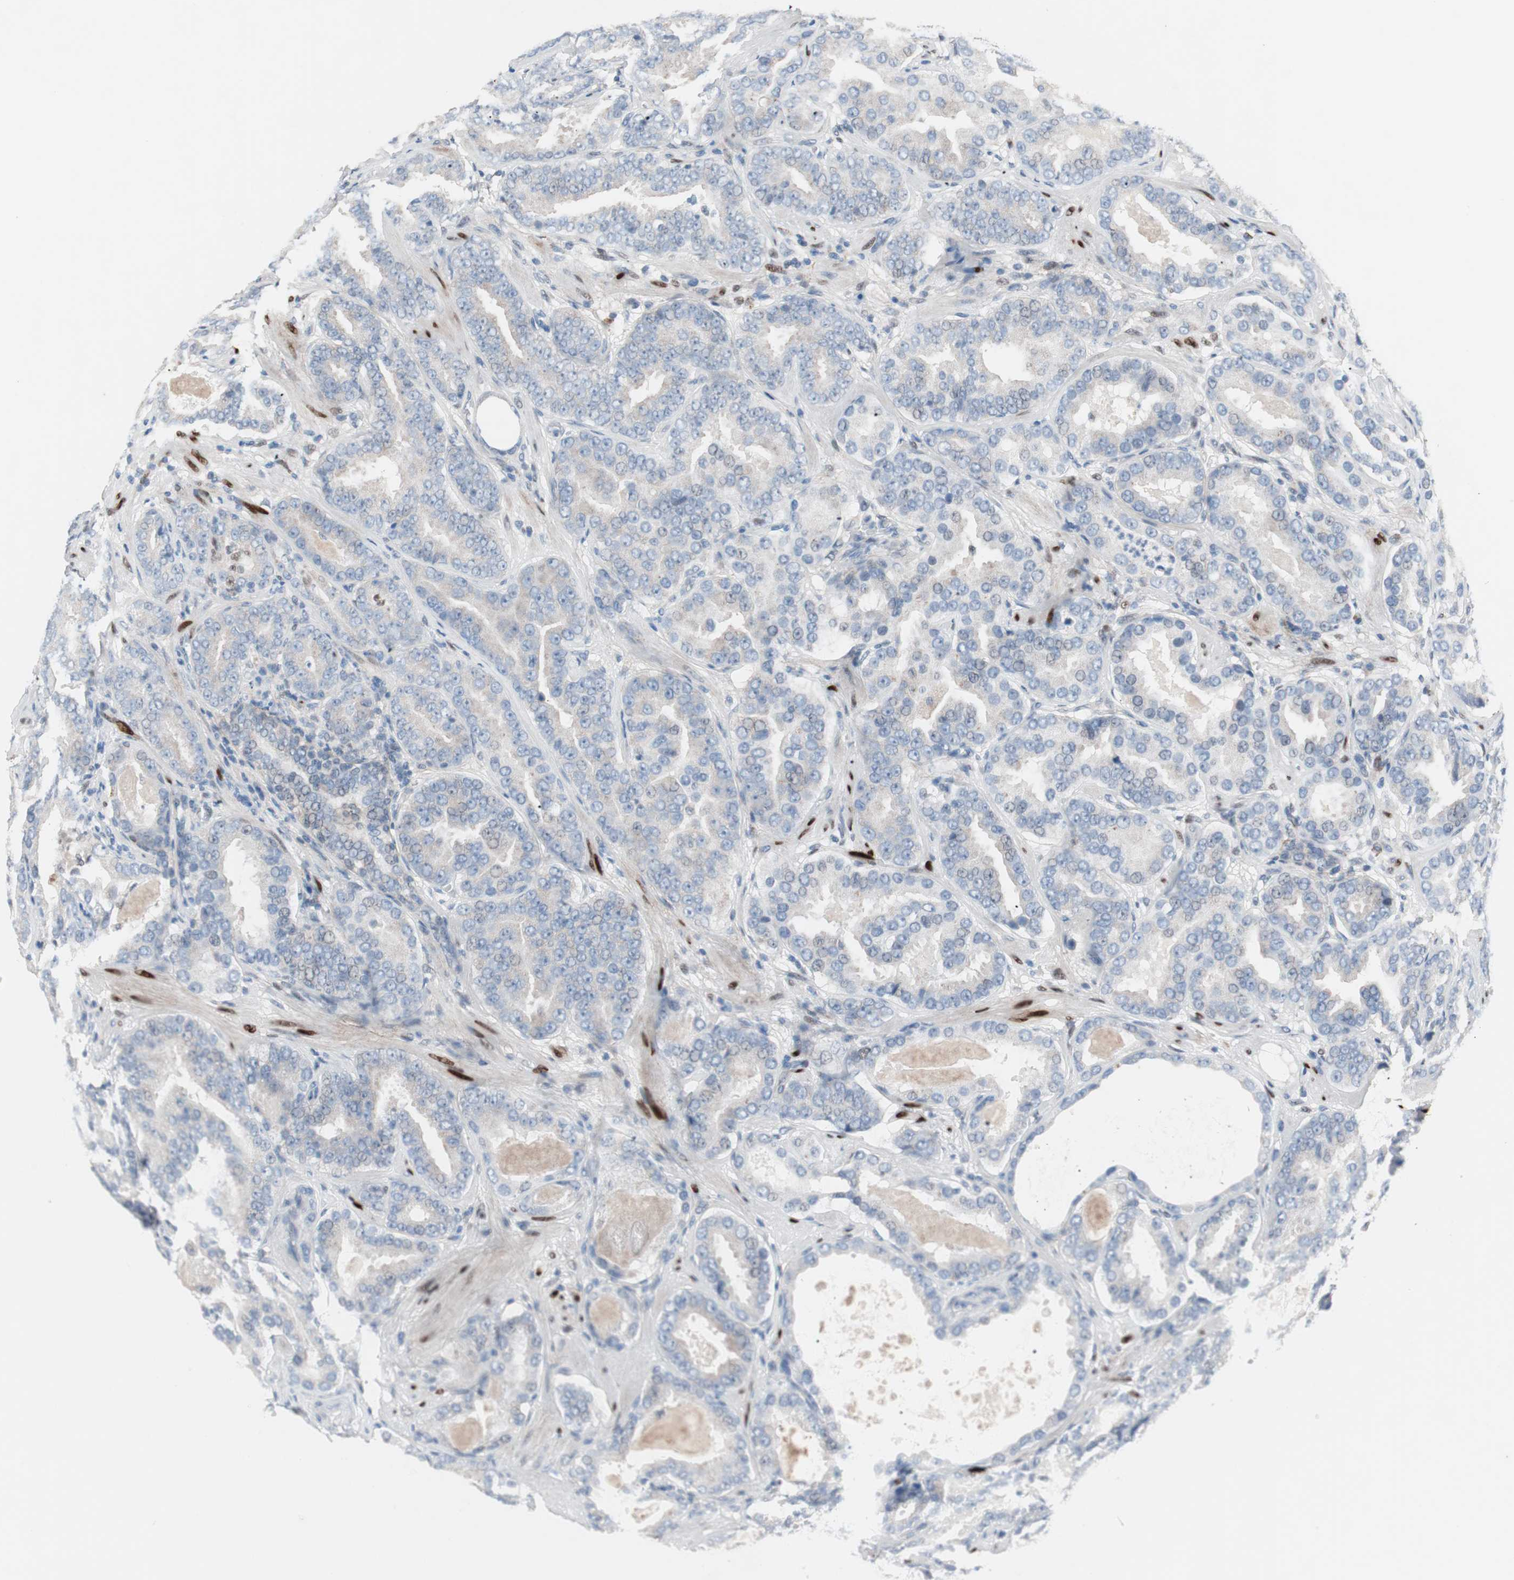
{"staining": {"intensity": "weak", "quantity": "25%-75%", "location": "cytoplasmic/membranous"}, "tissue": "prostate cancer", "cell_type": "Tumor cells", "image_type": "cancer", "snomed": [{"axis": "morphology", "description": "Adenocarcinoma, Low grade"}, {"axis": "topography", "description": "Prostate"}], "caption": "Human low-grade adenocarcinoma (prostate) stained with a brown dye displays weak cytoplasmic/membranous positive positivity in about 25%-75% of tumor cells.", "gene": "FOSL1", "patient": {"sex": "male", "age": 59}}